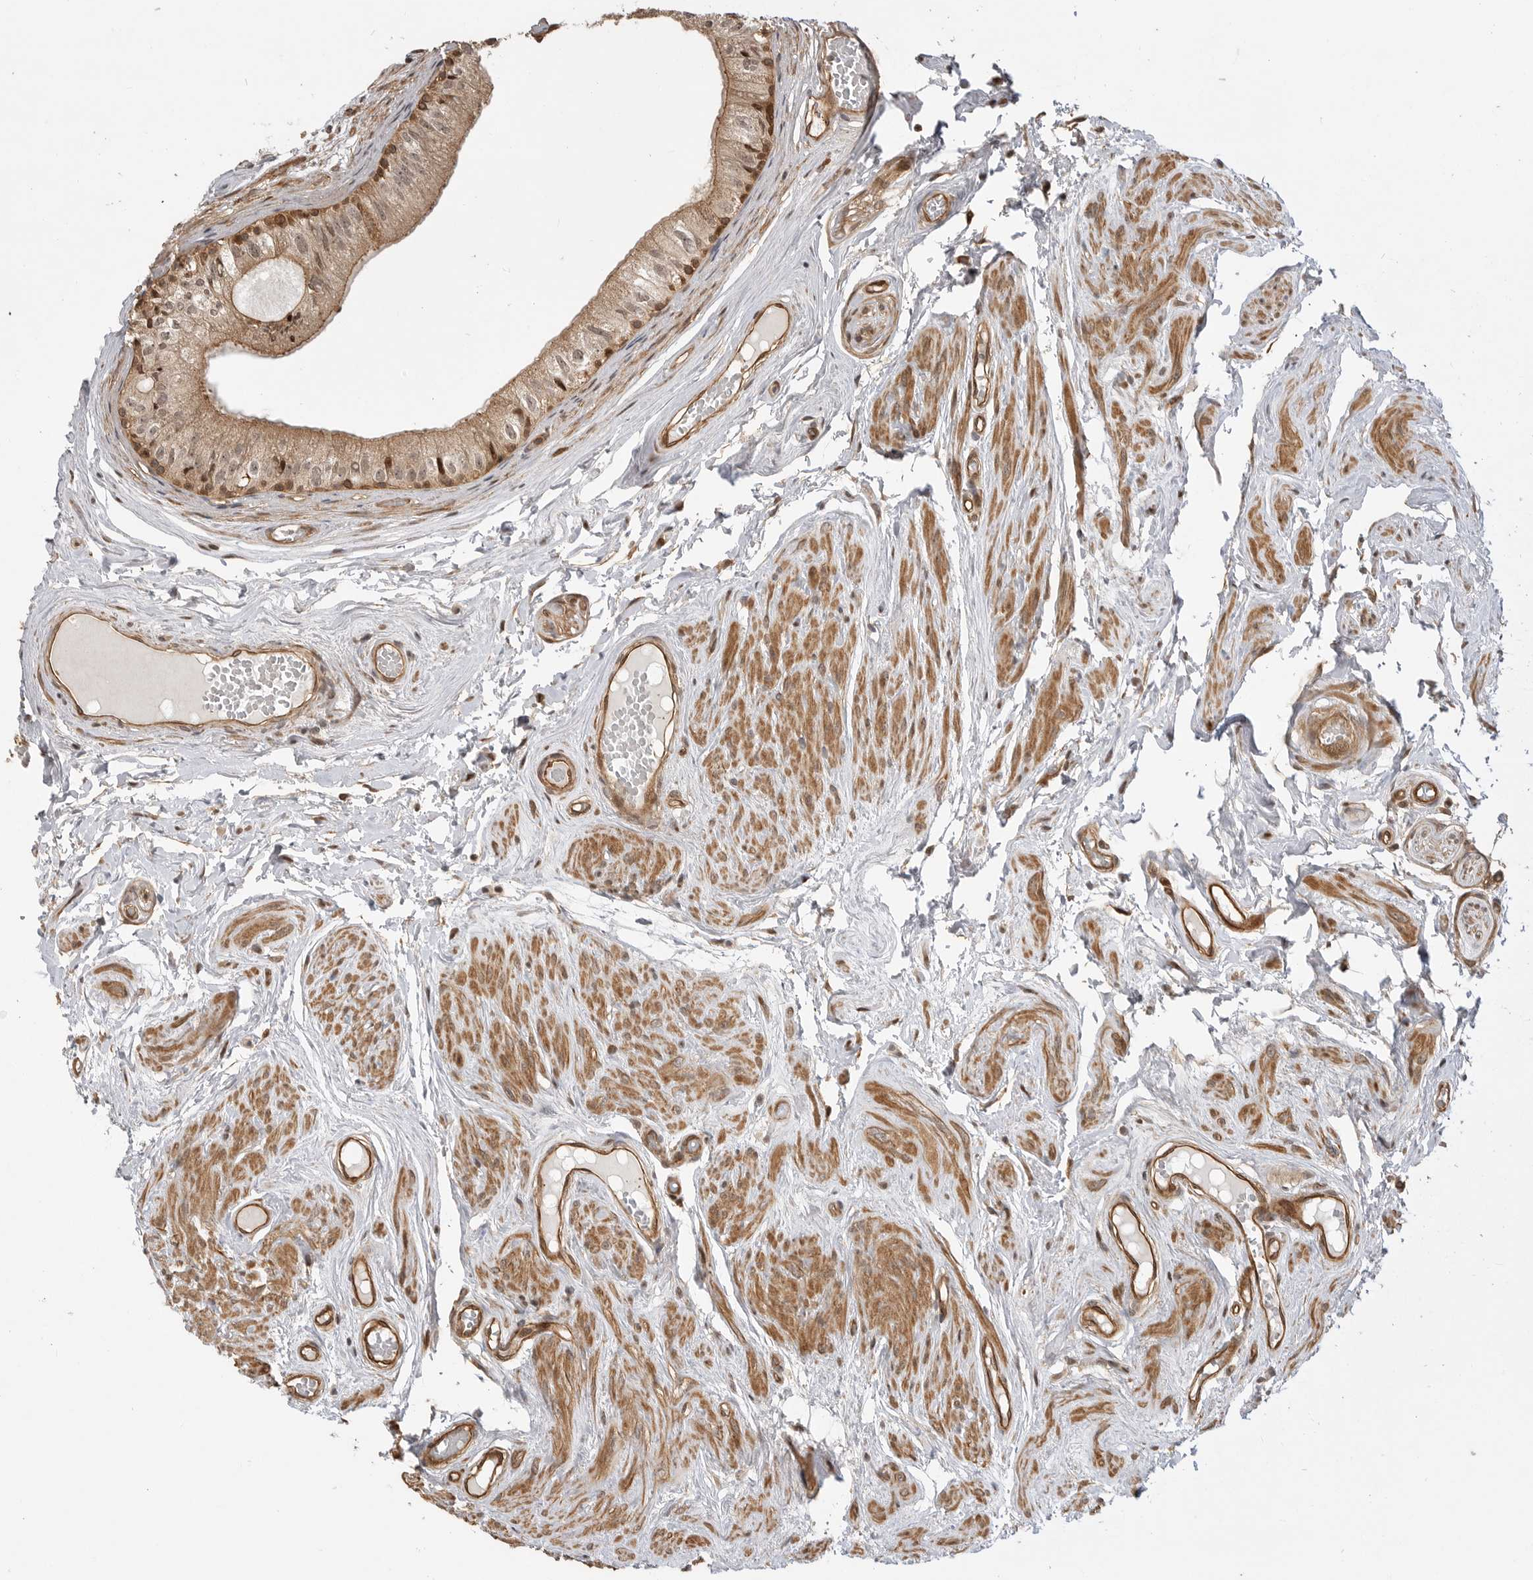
{"staining": {"intensity": "moderate", "quantity": "25%-75%", "location": "cytoplasmic/membranous"}, "tissue": "epididymis", "cell_type": "Glandular cells", "image_type": "normal", "snomed": [{"axis": "morphology", "description": "Normal tissue, NOS"}, {"axis": "topography", "description": "Epididymis"}], "caption": "Immunohistochemical staining of benign epididymis reveals moderate cytoplasmic/membranous protein staining in approximately 25%-75% of glandular cells. (Stains: DAB in brown, nuclei in blue, Microscopy: brightfield microscopy at high magnification).", "gene": "ADPRS", "patient": {"sex": "male", "age": 79}}